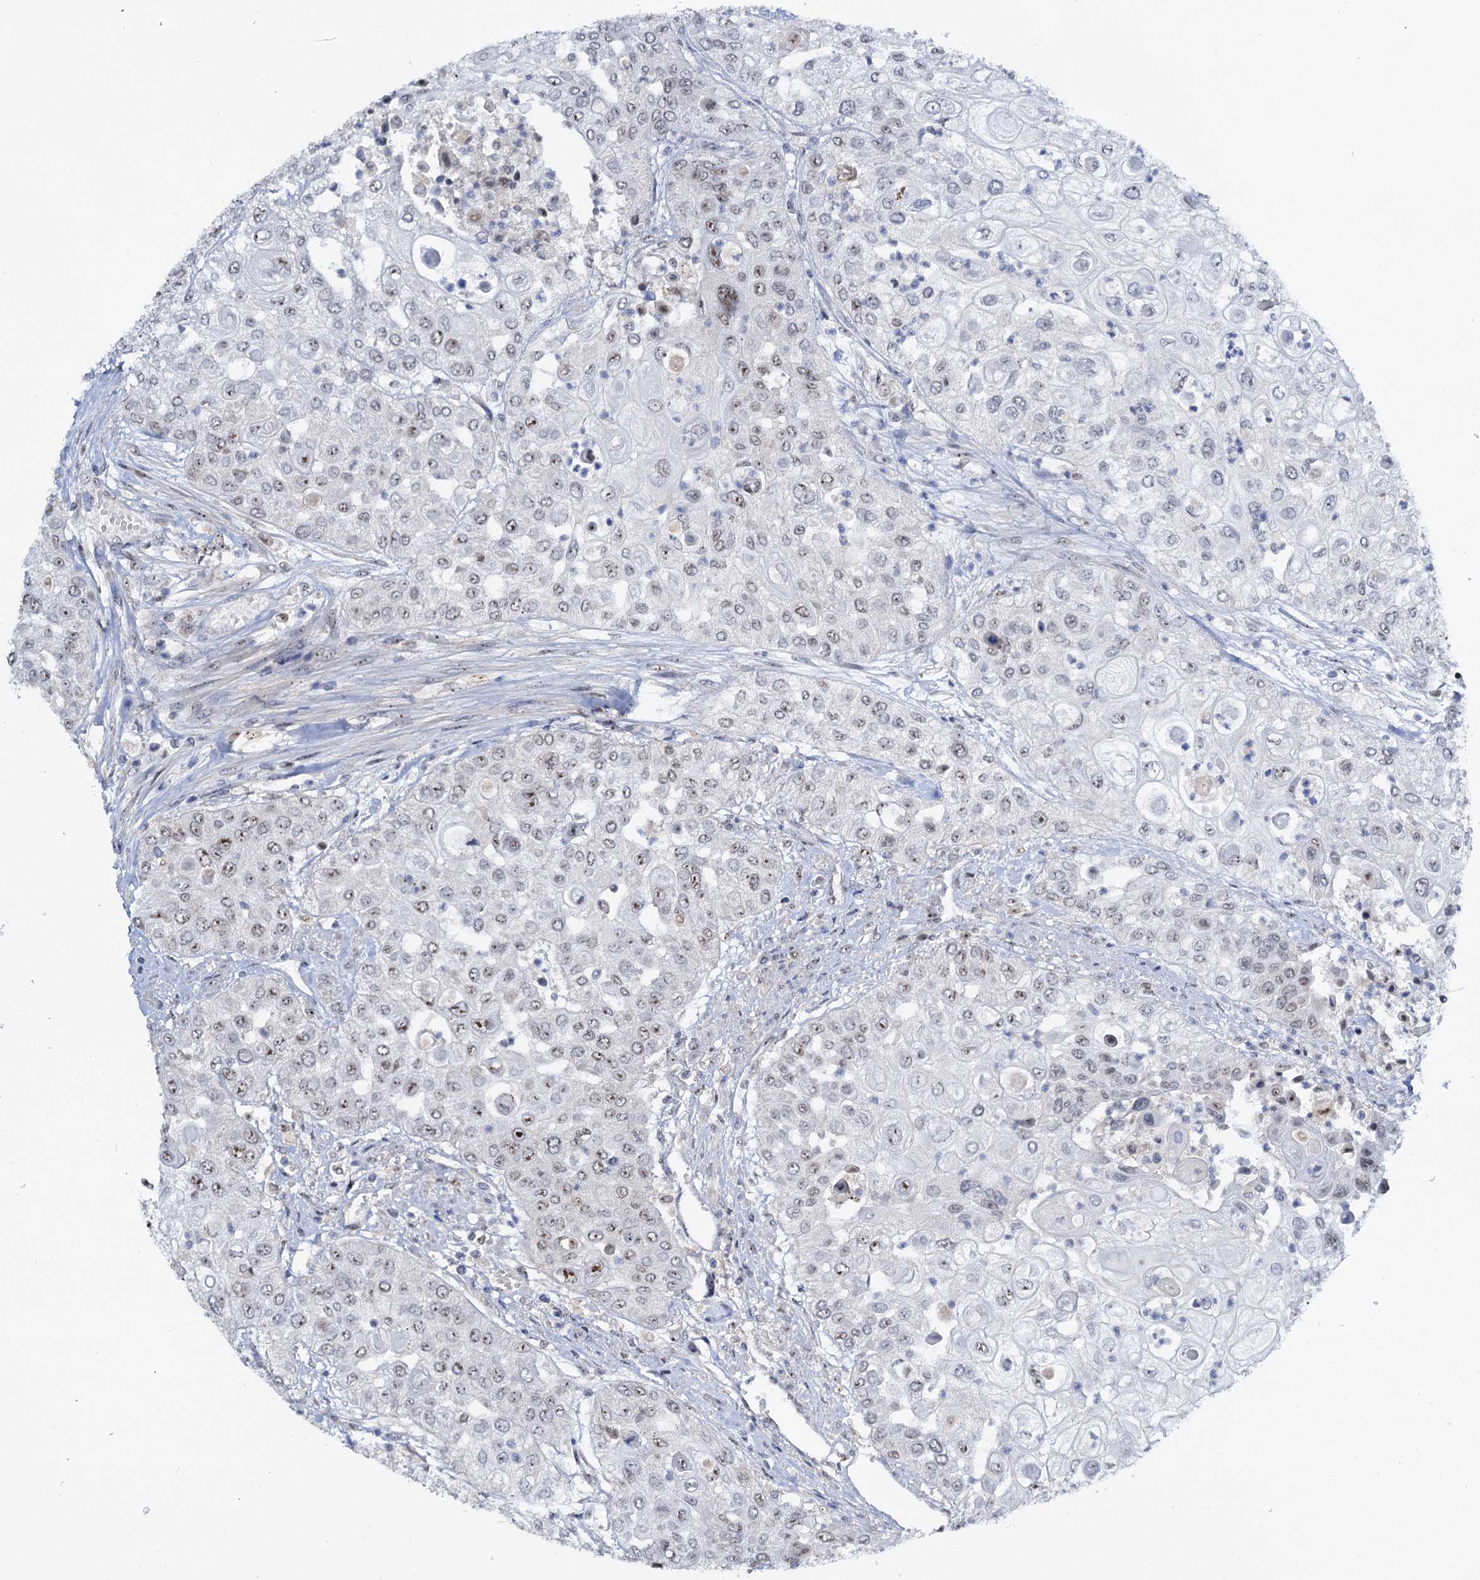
{"staining": {"intensity": "weak", "quantity": "25%-75%", "location": "nuclear"}, "tissue": "urothelial cancer", "cell_type": "Tumor cells", "image_type": "cancer", "snomed": [{"axis": "morphology", "description": "Urothelial carcinoma, High grade"}, {"axis": "topography", "description": "Urinary bladder"}], "caption": "A photomicrograph showing weak nuclear positivity in about 25%-75% of tumor cells in urothelial carcinoma (high-grade), as visualized by brown immunohistochemical staining.", "gene": "NOP2", "patient": {"sex": "female", "age": 79}}